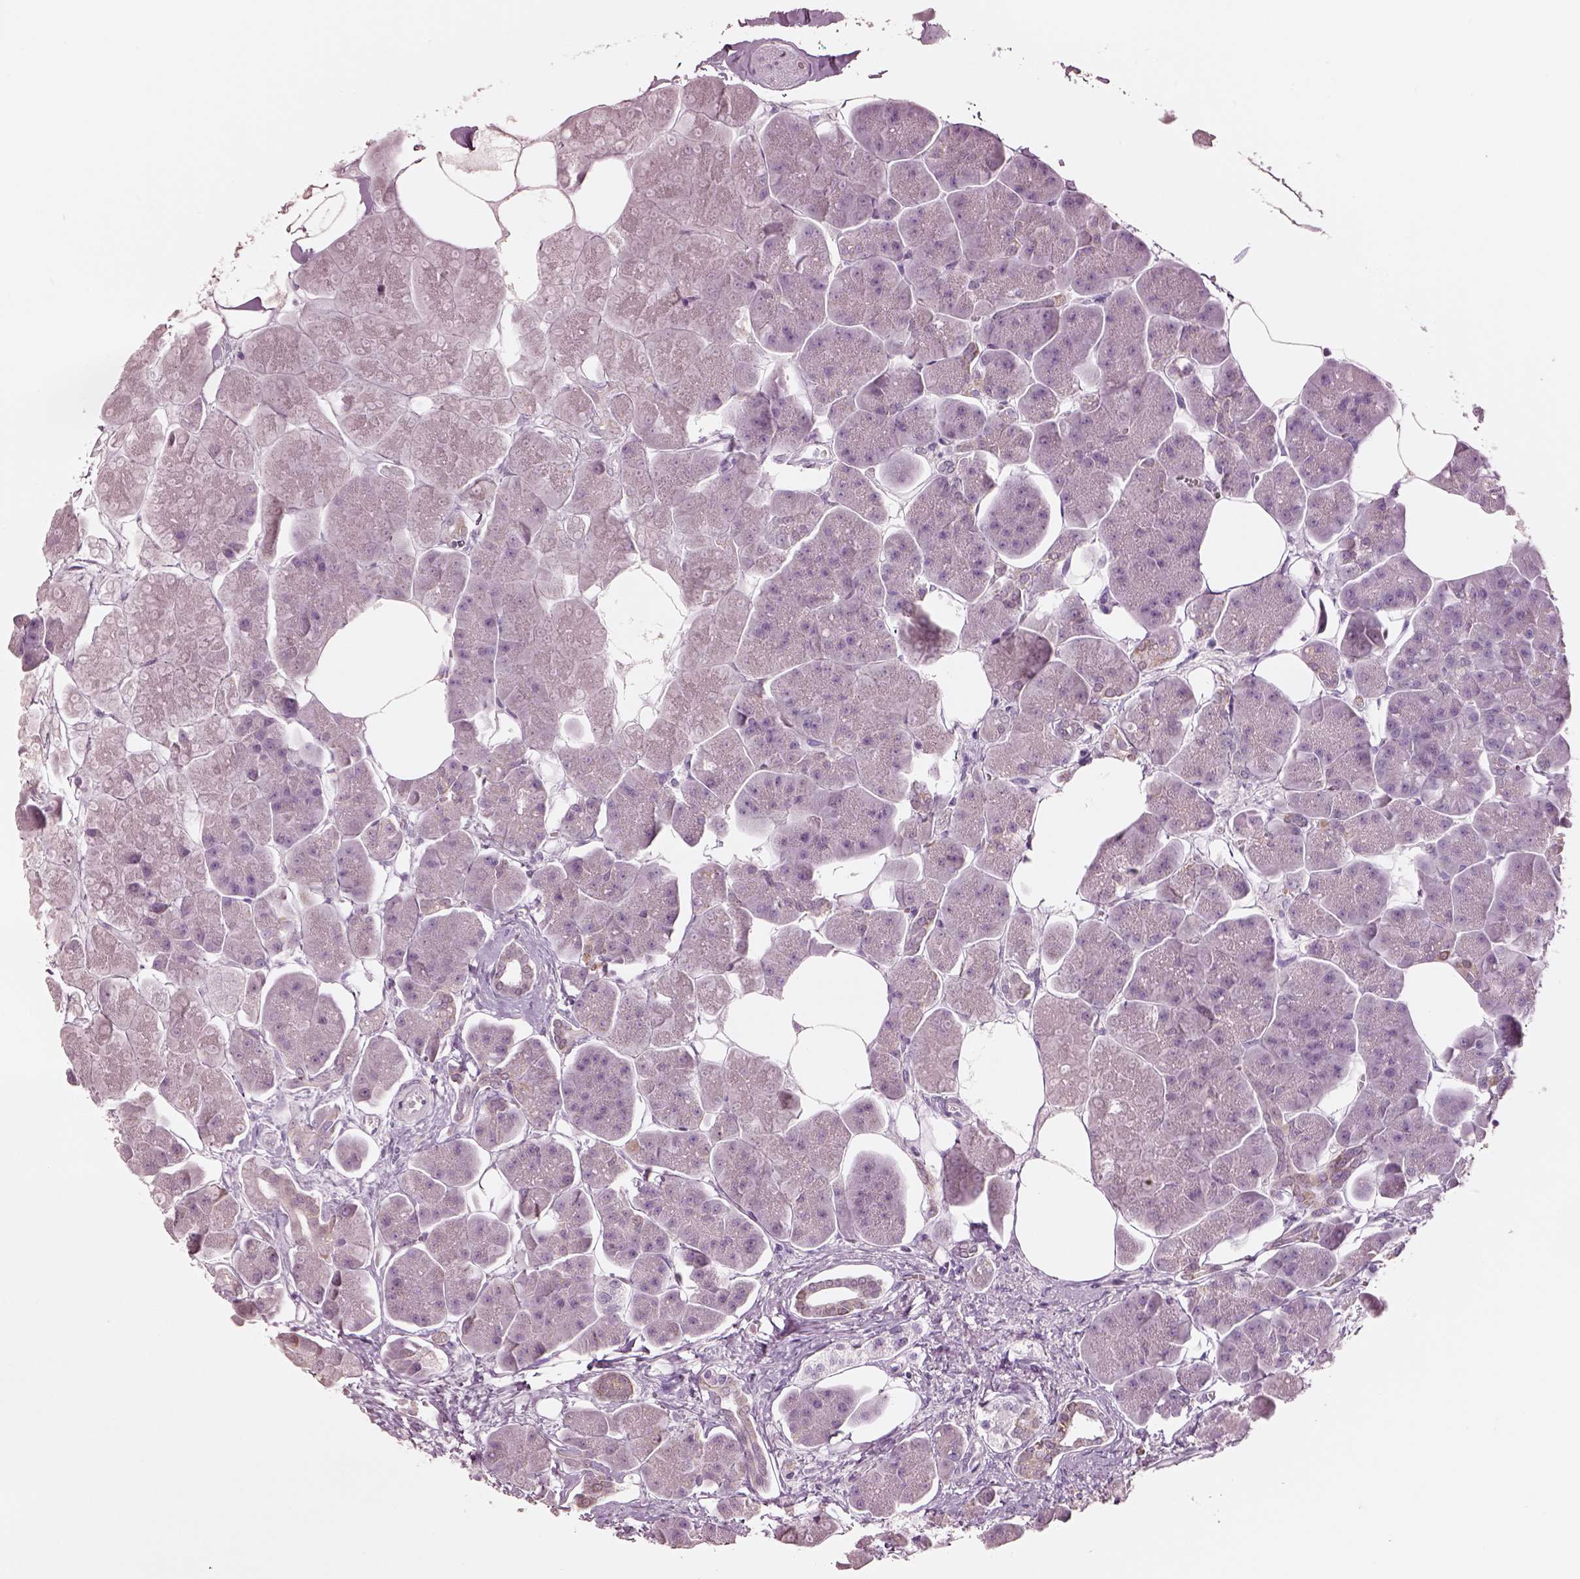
{"staining": {"intensity": "weak", "quantity": ">75%", "location": "cytoplasmic/membranous"}, "tissue": "pancreas", "cell_type": "Exocrine glandular cells", "image_type": "normal", "snomed": [{"axis": "morphology", "description": "Normal tissue, NOS"}, {"axis": "topography", "description": "Adipose tissue"}, {"axis": "topography", "description": "Pancreas"}, {"axis": "topography", "description": "Peripheral nerve tissue"}], "caption": "A micrograph of human pancreas stained for a protein reveals weak cytoplasmic/membranous brown staining in exocrine glandular cells.", "gene": "ELSPBP1", "patient": {"sex": "female", "age": 58}}